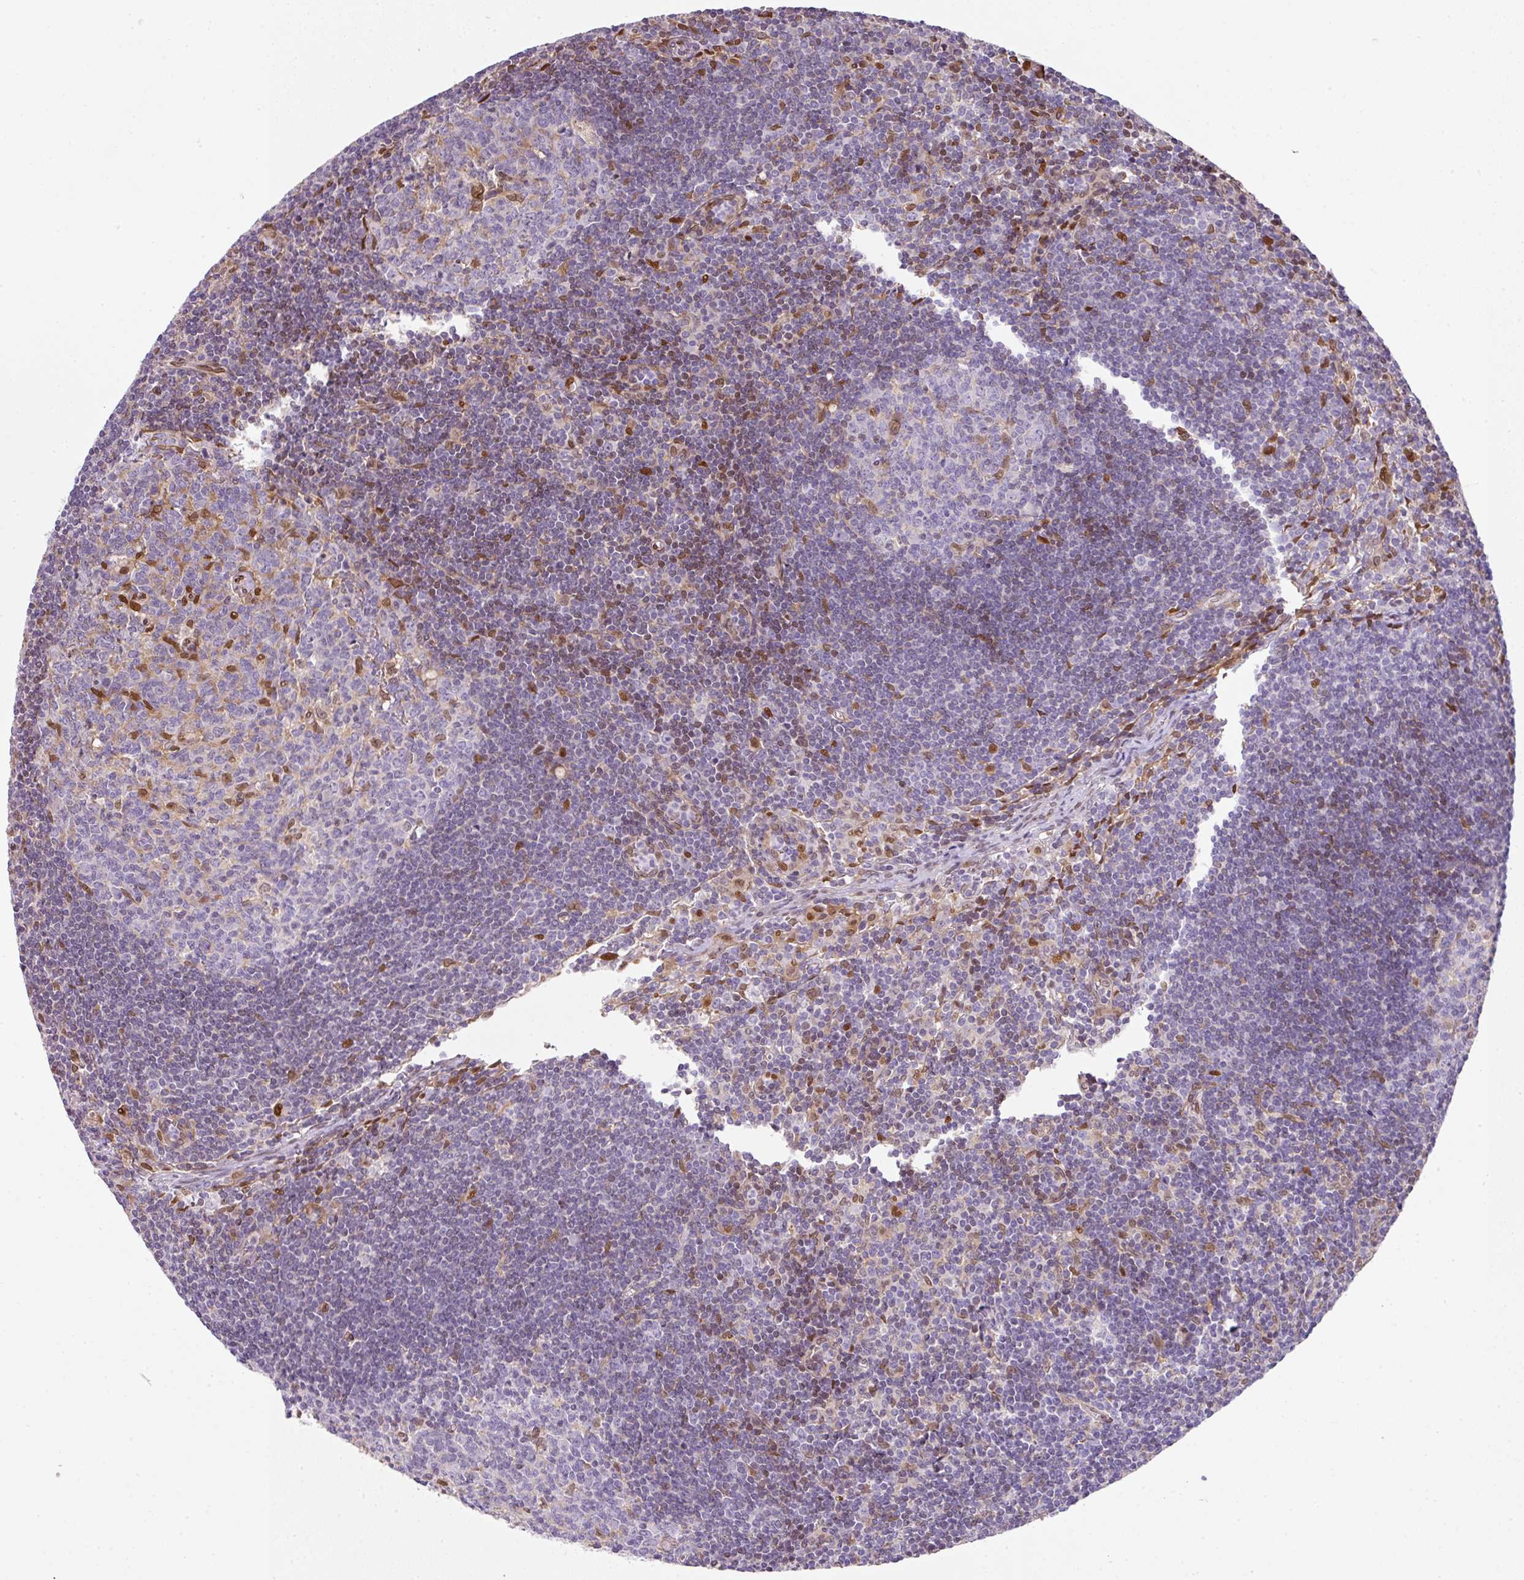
{"staining": {"intensity": "moderate", "quantity": "<25%", "location": "nuclear"}, "tissue": "lymph node", "cell_type": "Germinal center cells", "image_type": "normal", "snomed": [{"axis": "morphology", "description": "Normal tissue, NOS"}, {"axis": "topography", "description": "Lymph node"}], "caption": "The photomicrograph reveals staining of unremarkable lymph node, revealing moderate nuclear protein staining (brown color) within germinal center cells. (brown staining indicates protein expression, while blue staining denotes nuclei).", "gene": "PLK1", "patient": {"sex": "female", "age": 29}}